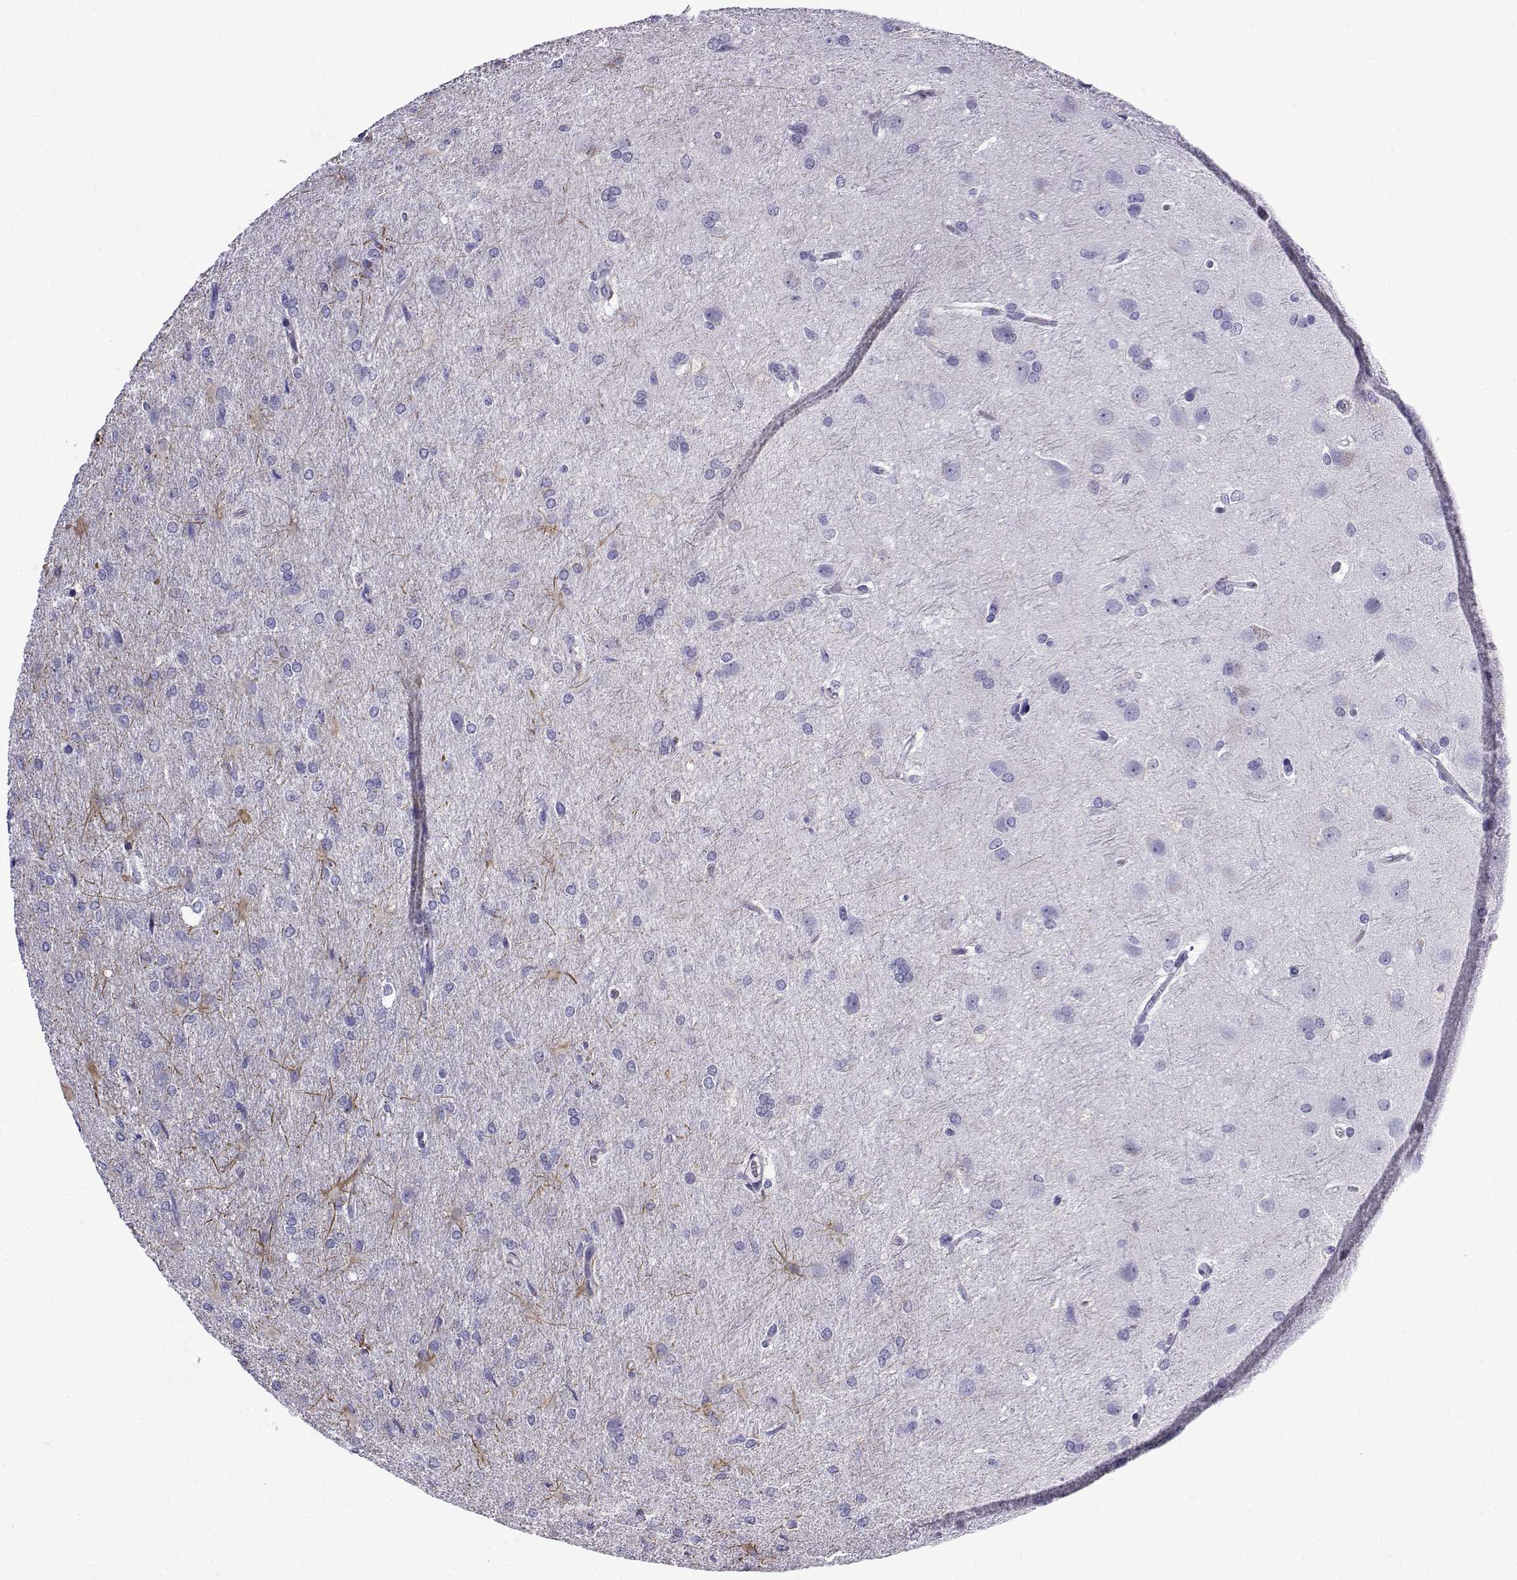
{"staining": {"intensity": "negative", "quantity": "none", "location": "none"}, "tissue": "glioma", "cell_type": "Tumor cells", "image_type": "cancer", "snomed": [{"axis": "morphology", "description": "Glioma, malignant, High grade"}, {"axis": "topography", "description": "Brain"}], "caption": "There is no significant positivity in tumor cells of malignant high-grade glioma.", "gene": "KCNF1", "patient": {"sex": "male", "age": 68}}